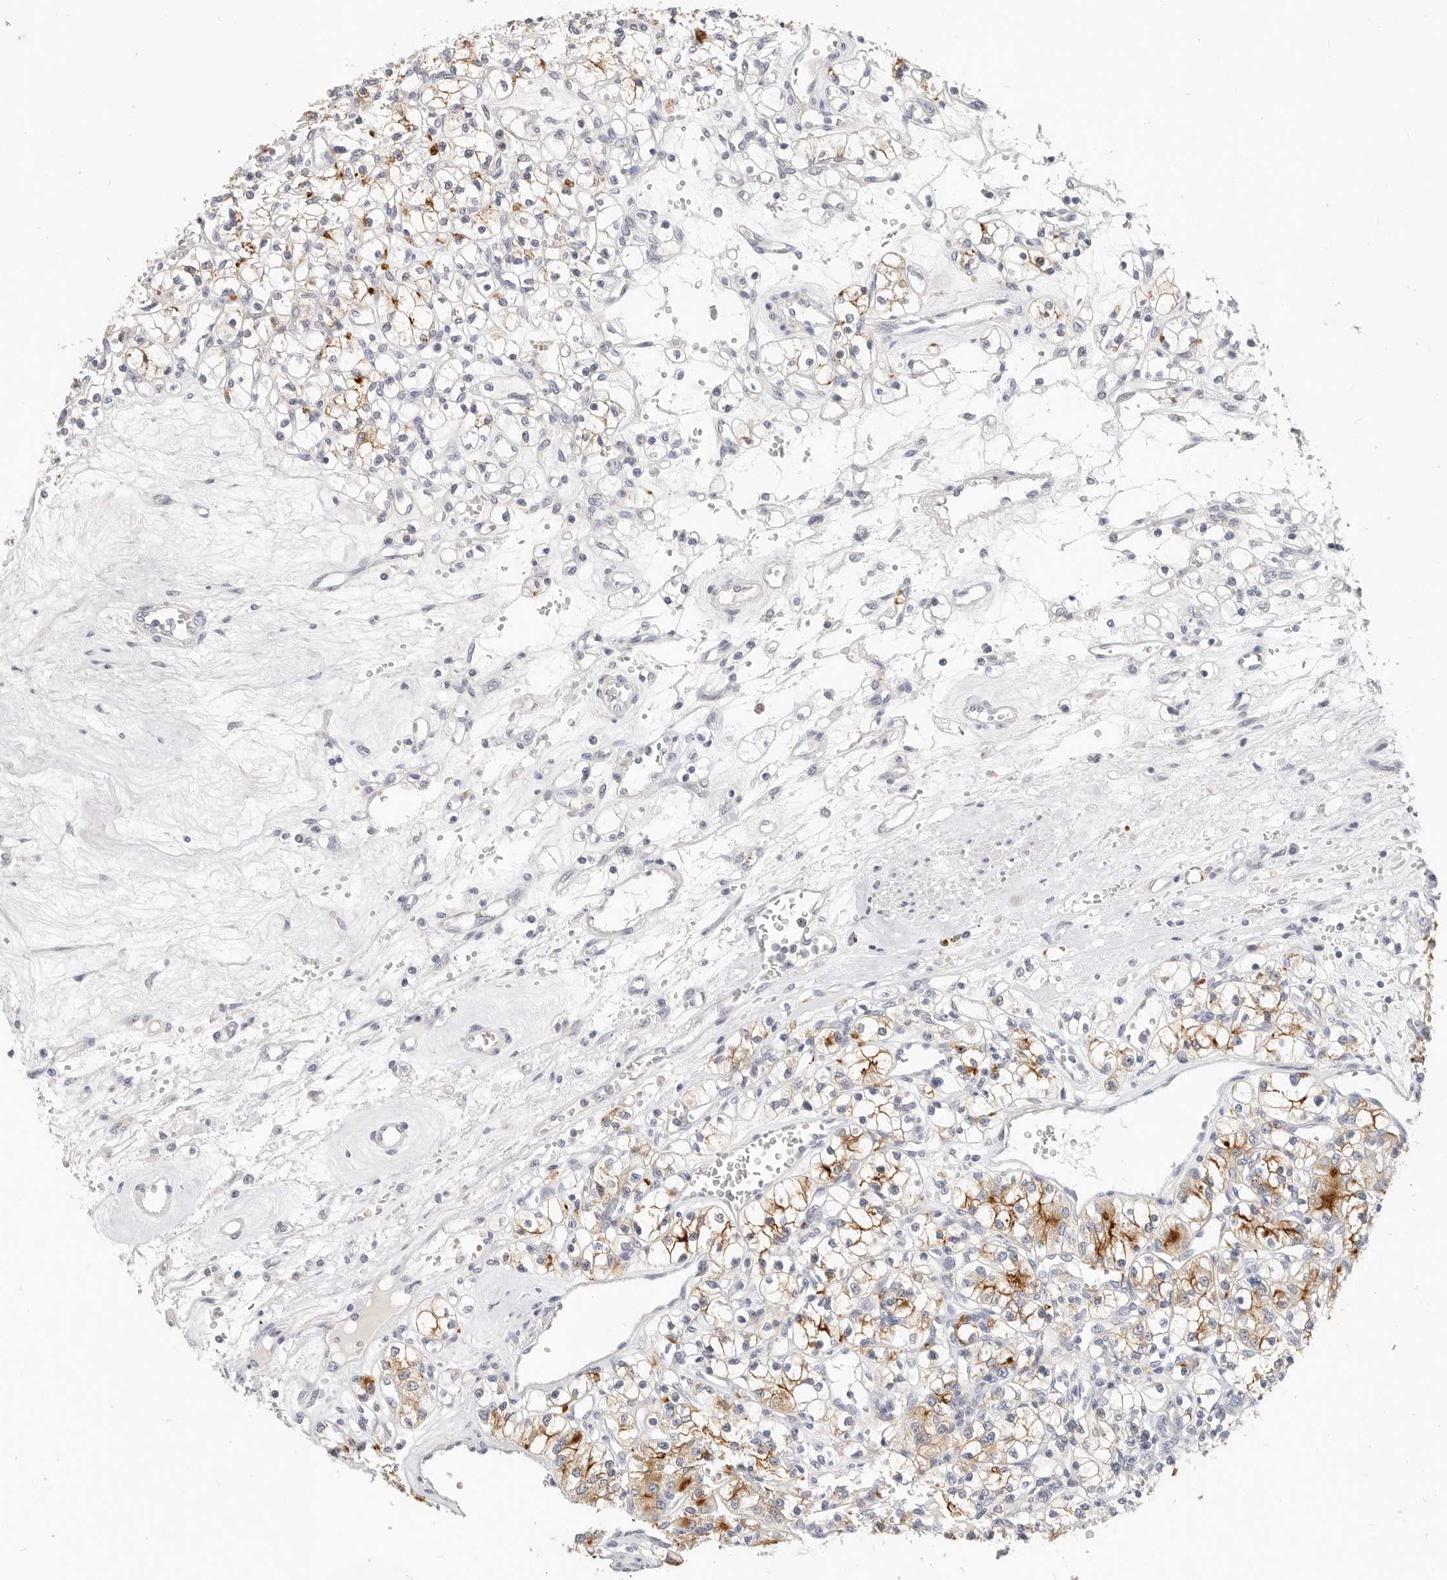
{"staining": {"intensity": "strong", "quantity": "25%-75%", "location": "cytoplasmic/membranous"}, "tissue": "renal cancer", "cell_type": "Tumor cells", "image_type": "cancer", "snomed": [{"axis": "morphology", "description": "Adenocarcinoma, NOS"}, {"axis": "topography", "description": "Kidney"}], "caption": "High-magnification brightfield microscopy of renal cancer stained with DAB (brown) and counterstained with hematoxylin (blue). tumor cells exhibit strong cytoplasmic/membranous staining is seen in approximately25%-75% of cells. (DAB (3,3'-diaminobenzidine) IHC, brown staining for protein, blue staining for nuclei).", "gene": "TMEM63B", "patient": {"sex": "female", "age": 59}}